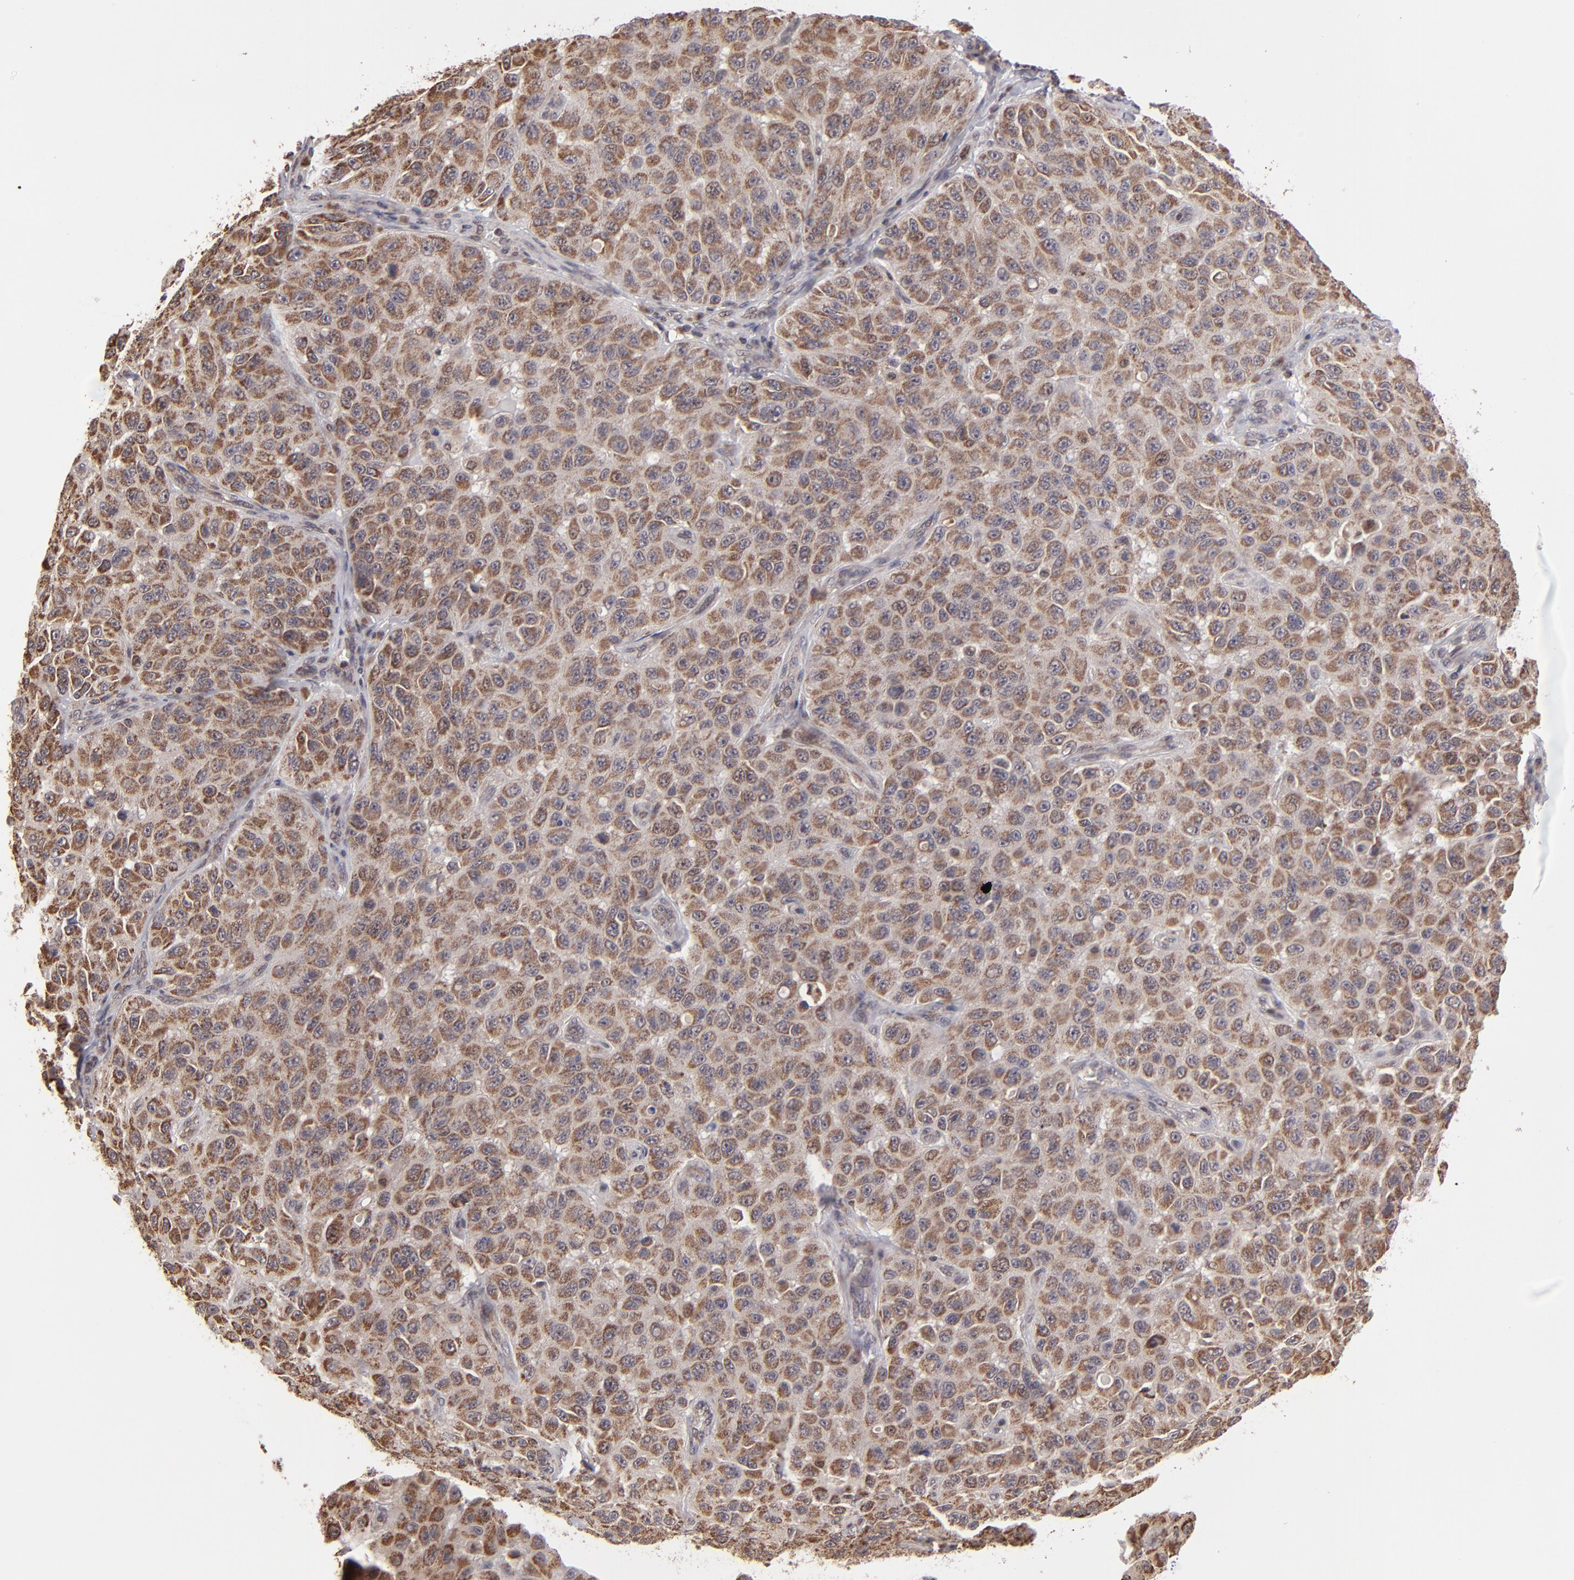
{"staining": {"intensity": "moderate", "quantity": ">75%", "location": "cytoplasmic/membranous"}, "tissue": "melanoma", "cell_type": "Tumor cells", "image_type": "cancer", "snomed": [{"axis": "morphology", "description": "Malignant melanoma, NOS"}, {"axis": "topography", "description": "Skin"}], "caption": "An immunohistochemistry photomicrograph of tumor tissue is shown. Protein staining in brown highlights moderate cytoplasmic/membranous positivity in melanoma within tumor cells.", "gene": "SLC15A1", "patient": {"sex": "male", "age": 30}}